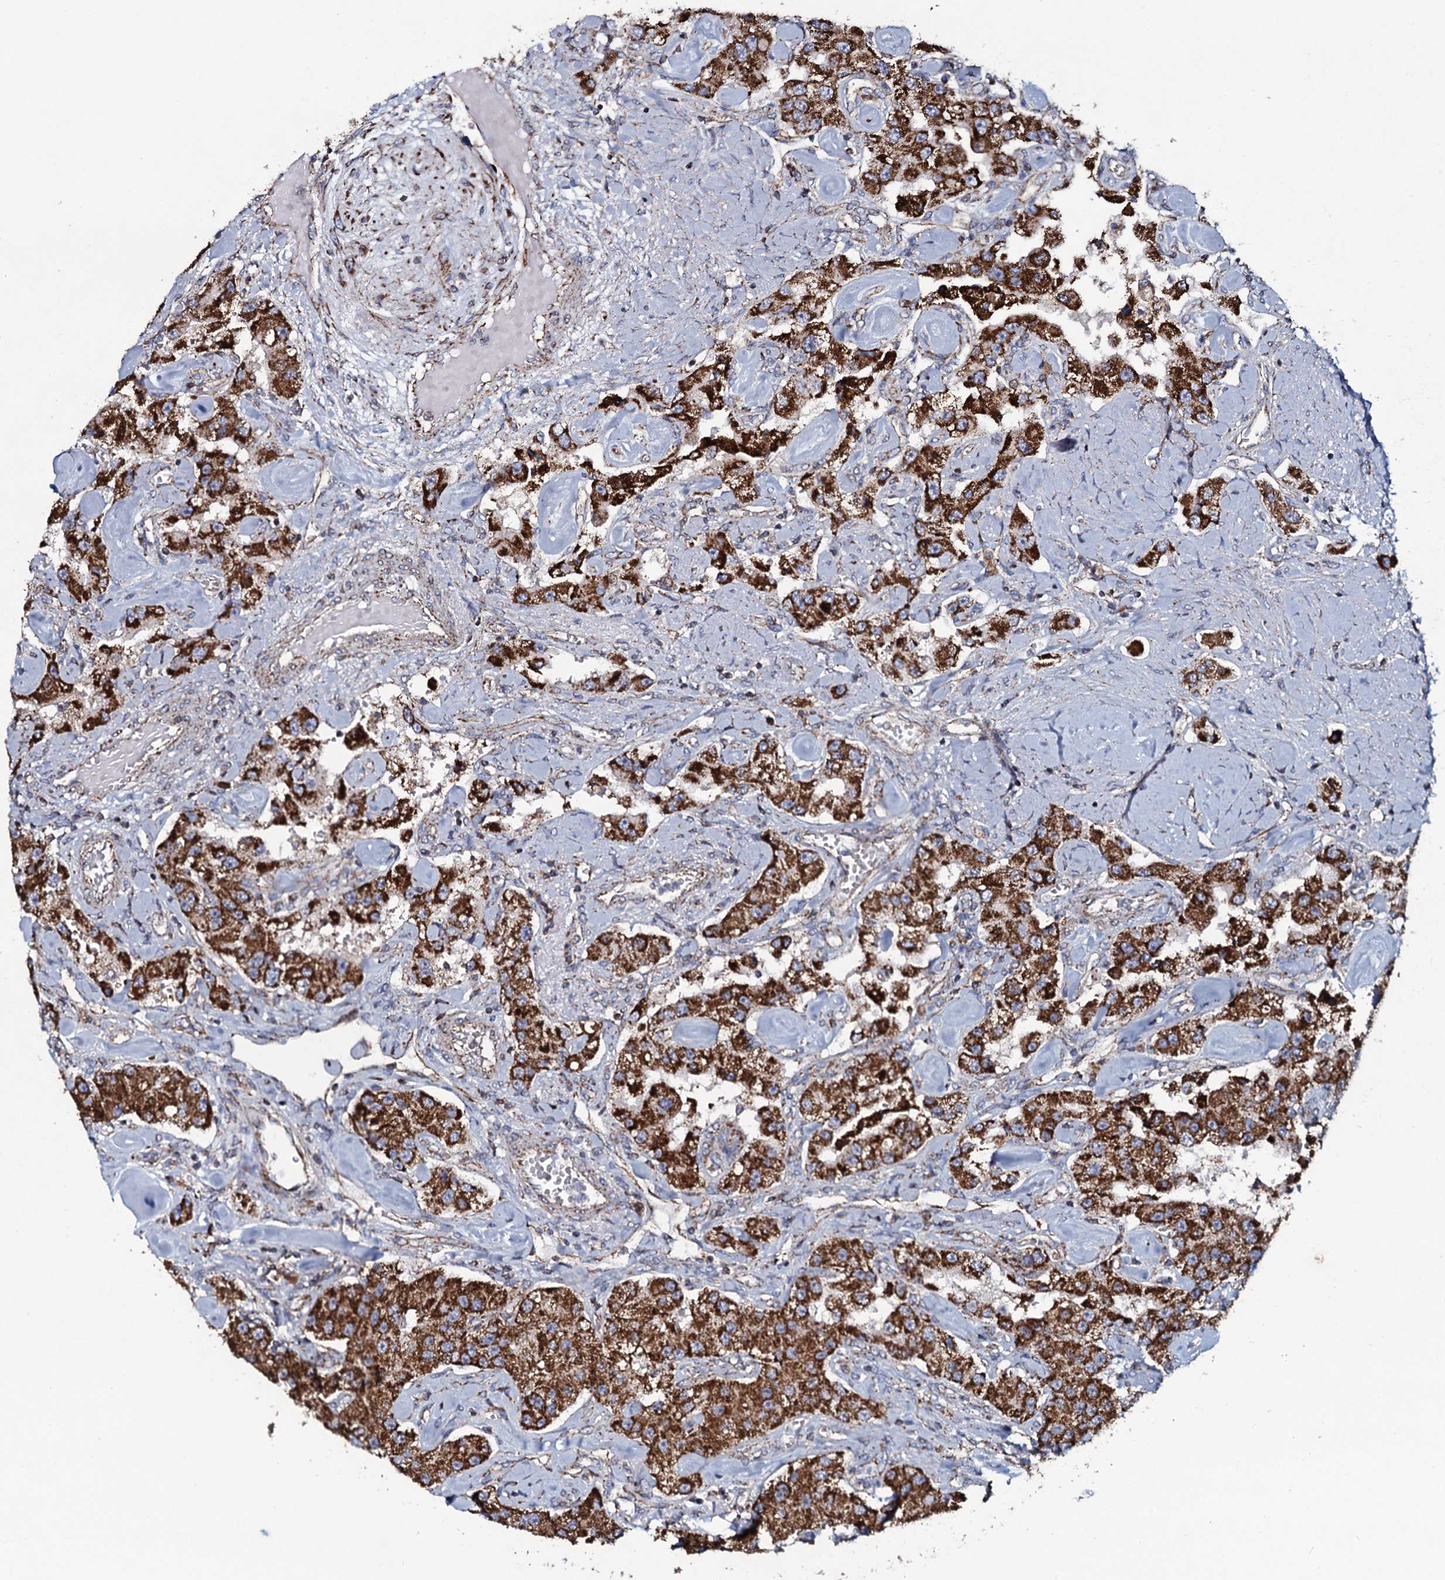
{"staining": {"intensity": "strong", "quantity": ">75%", "location": "cytoplasmic/membranous"}, "tissue": "carcinoid", "cell_type": "Tumor cells", "image_type": "cancer", "snomed": [{"axis": "morphology", "description": "Carcinoid, malignant, NOS"}, {"axis": "topography", "description": "Pancreas"}], "caption": "Protein staining exhibits strong cytoplasmic/membranous staining in about >75% of tumor cells in carcinoid.", "gene": "EVC2", "patient": {"sex": "male", "age": 41}}